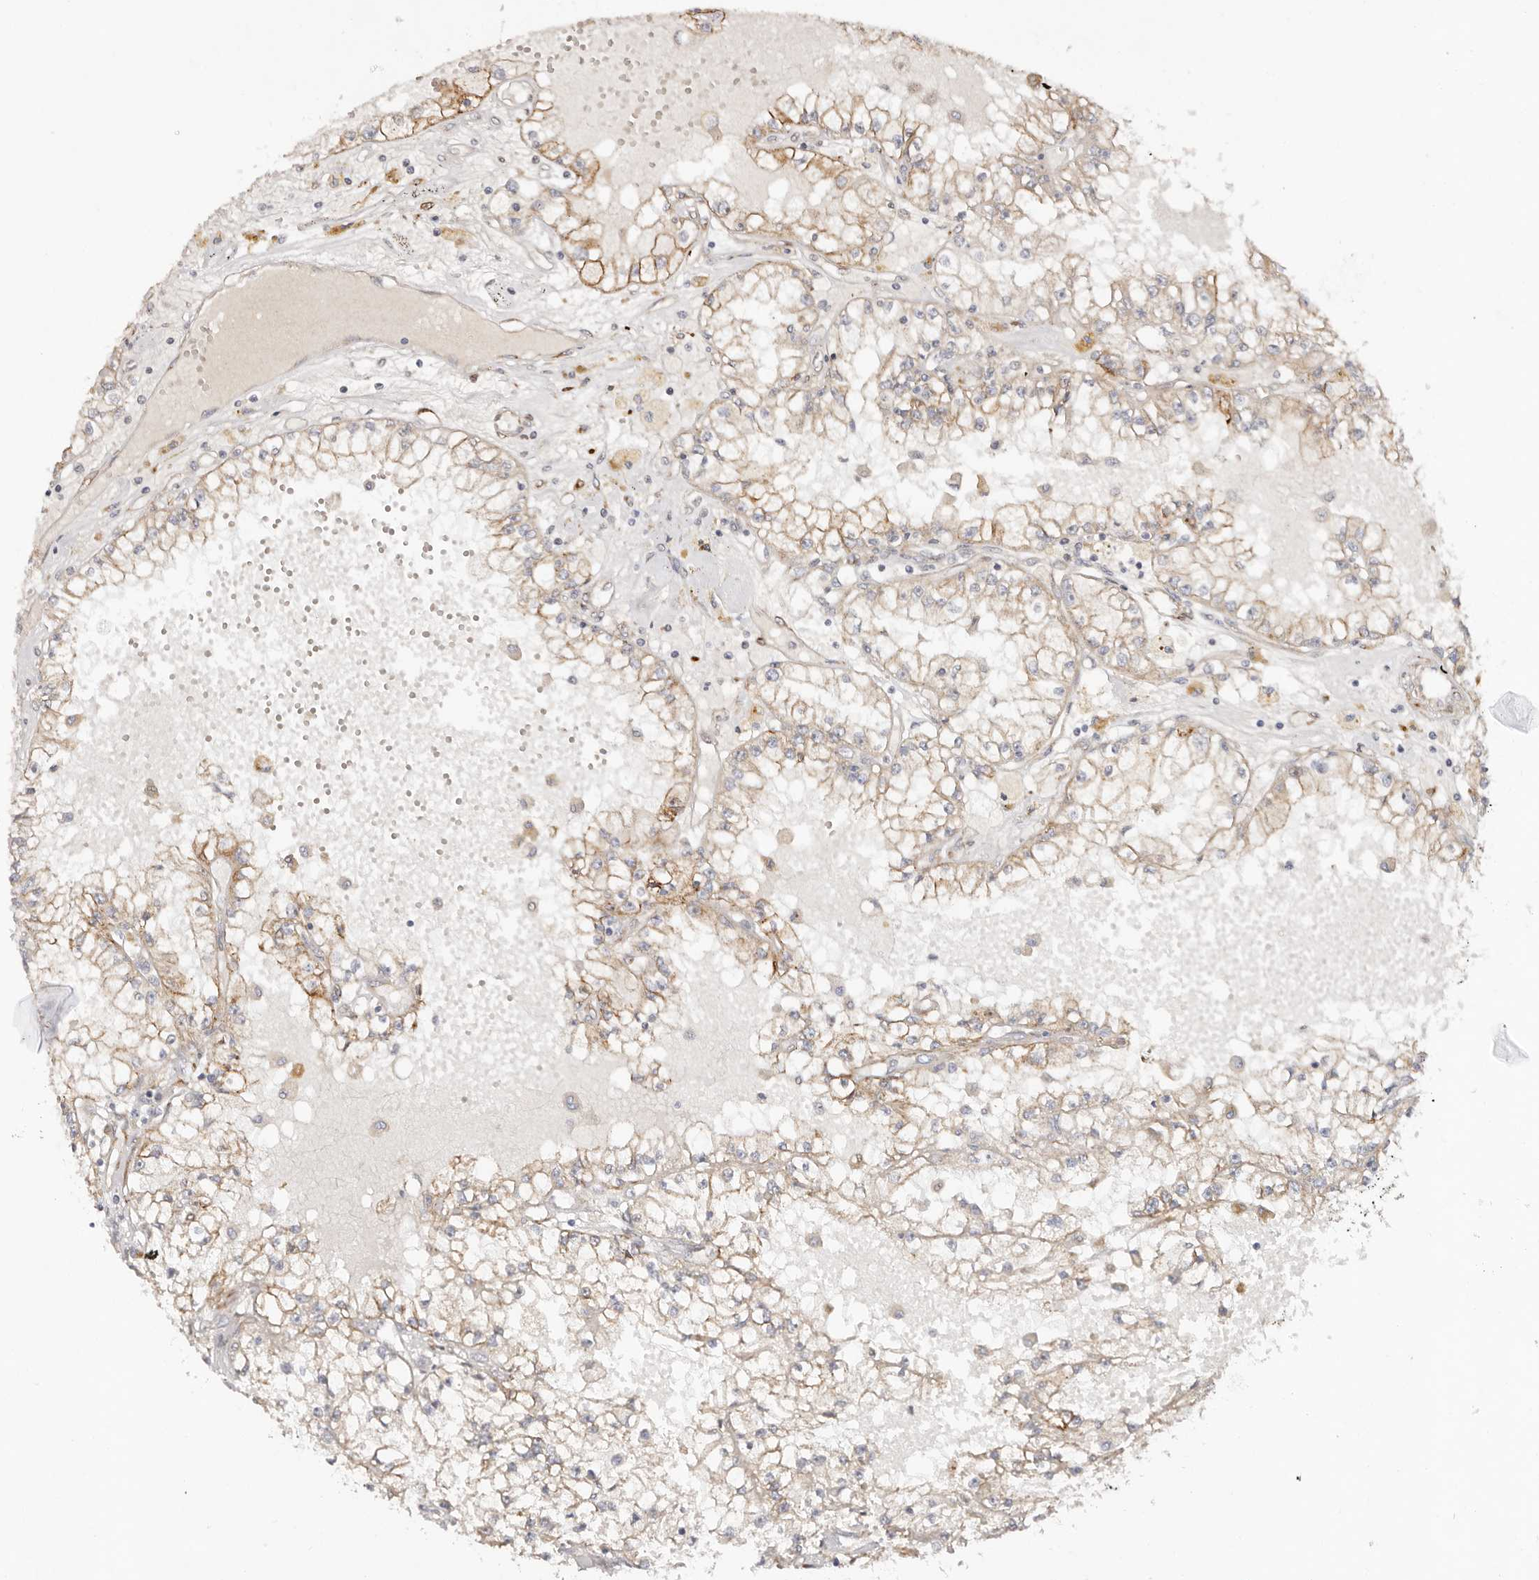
{"staining": {"intensity": "moderate", "quantity": "<25%", "location": "cytoplasmic/membranous"}, "tissue": "renal cancer", "cell_type": "Tumor cells", "image_type": "cancer", "snomed": [{"axis": "morphology", "description": "Adenocarcinoma, NOS"}, {"axis": "topography", "description": "Kidney"}], "caption": "Renal cancer stained for a protein displays moderate cytoplasmic/membranous positivity in tumor cells. Nuclei are stained in blue.", "gene": "BCL2L15", "patient": {"sex": "male", "age": 56}}